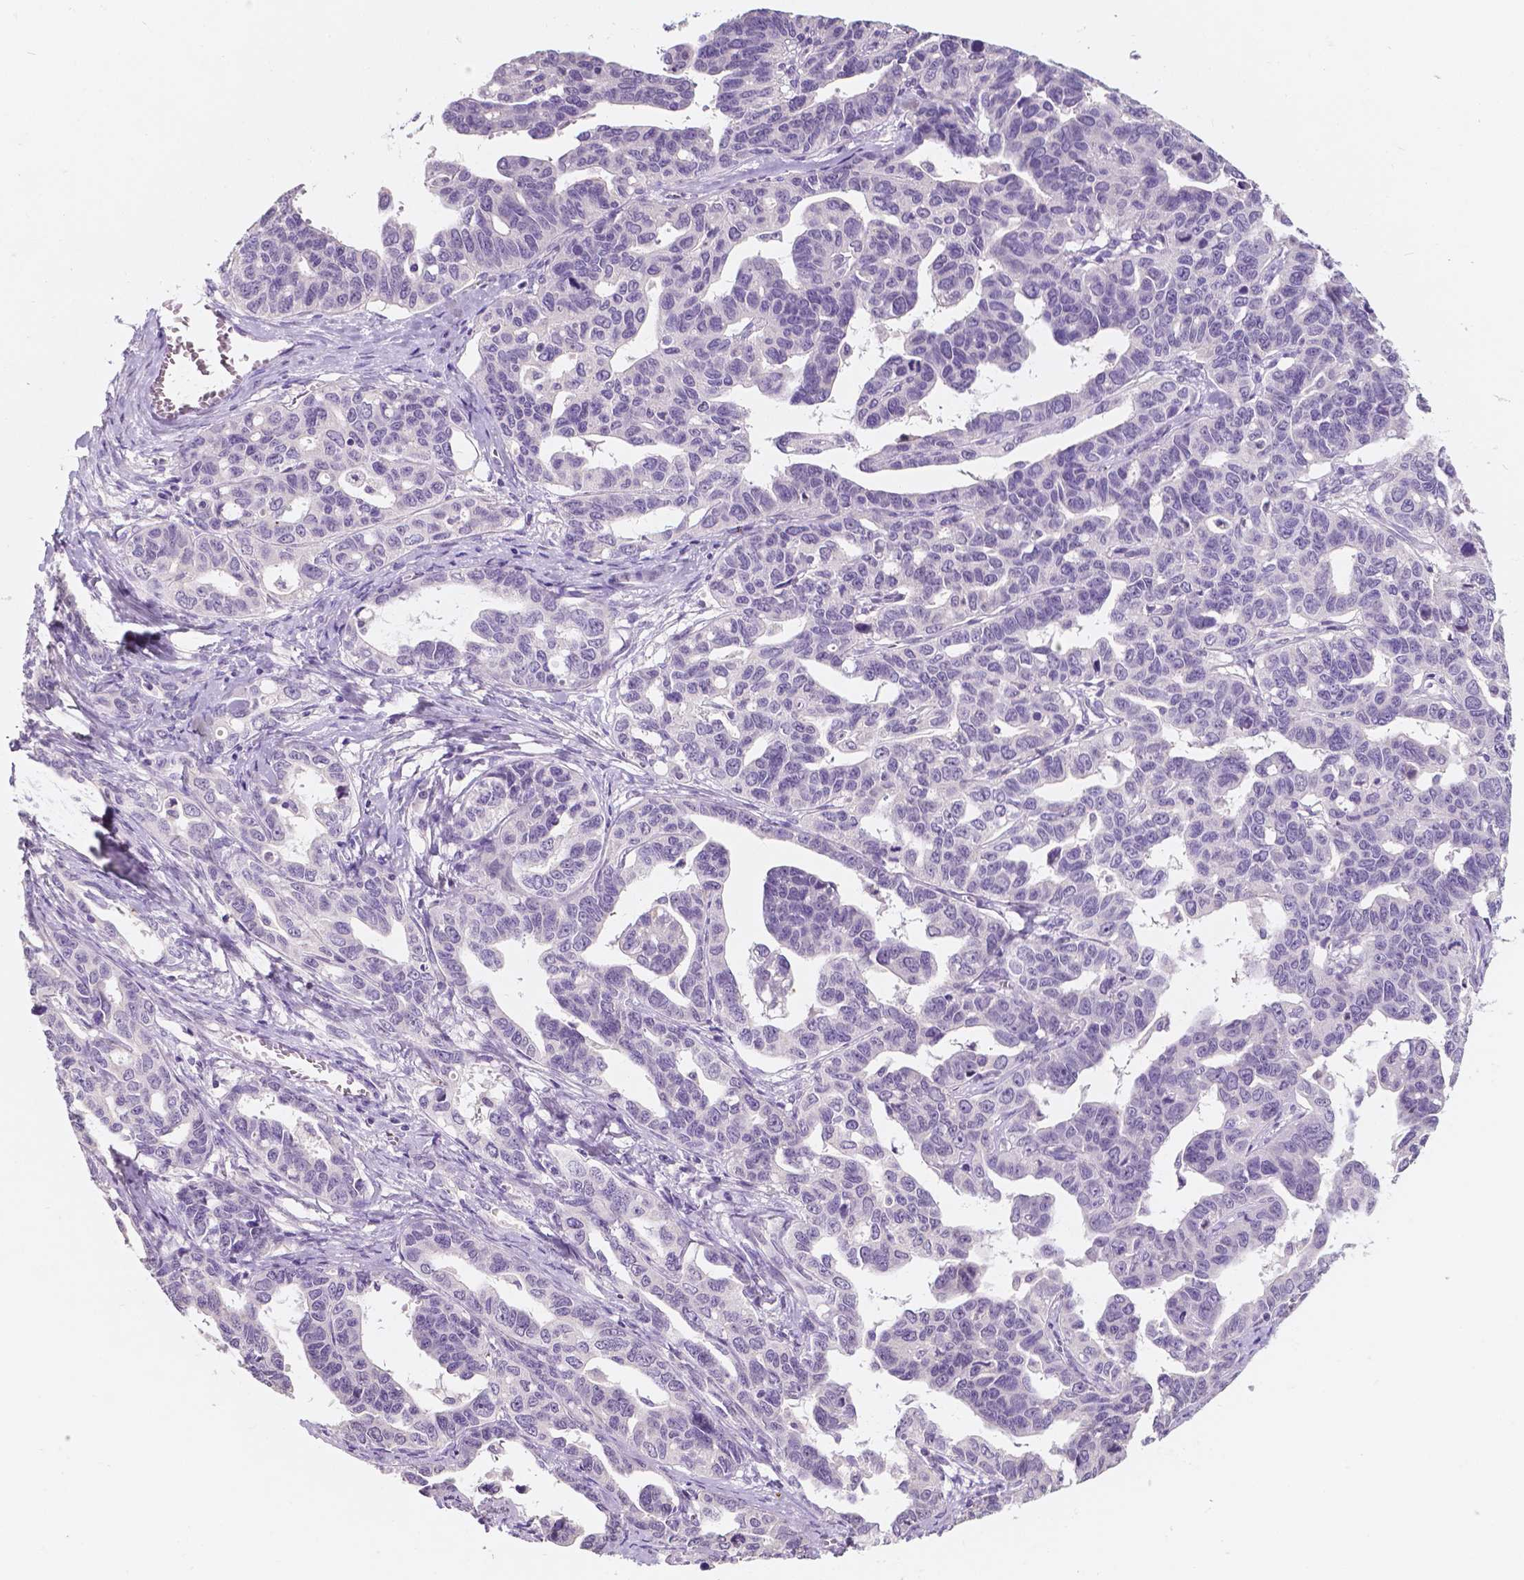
{"staining": {"intensity": "negative", "quantity": "none", "location": "none"}, "tissue": "ovarian cancer", "cell_type": "Tumor cells", "image_type": "cancer", "snomed": [{"axis": "morphology", "description": "Cystadenocarcinoma, serous, NOS"}, {"axis": "topography", "description": "Ovary"}], "caption": "The immunohistochemistry (IHC) histopathology image has no significant expression in tumor cells of ovarian cancer (serous cystadenocarcinoma) tissue.", "gene": "TAL1", "patient": {"sex": "female", "age": 69}}